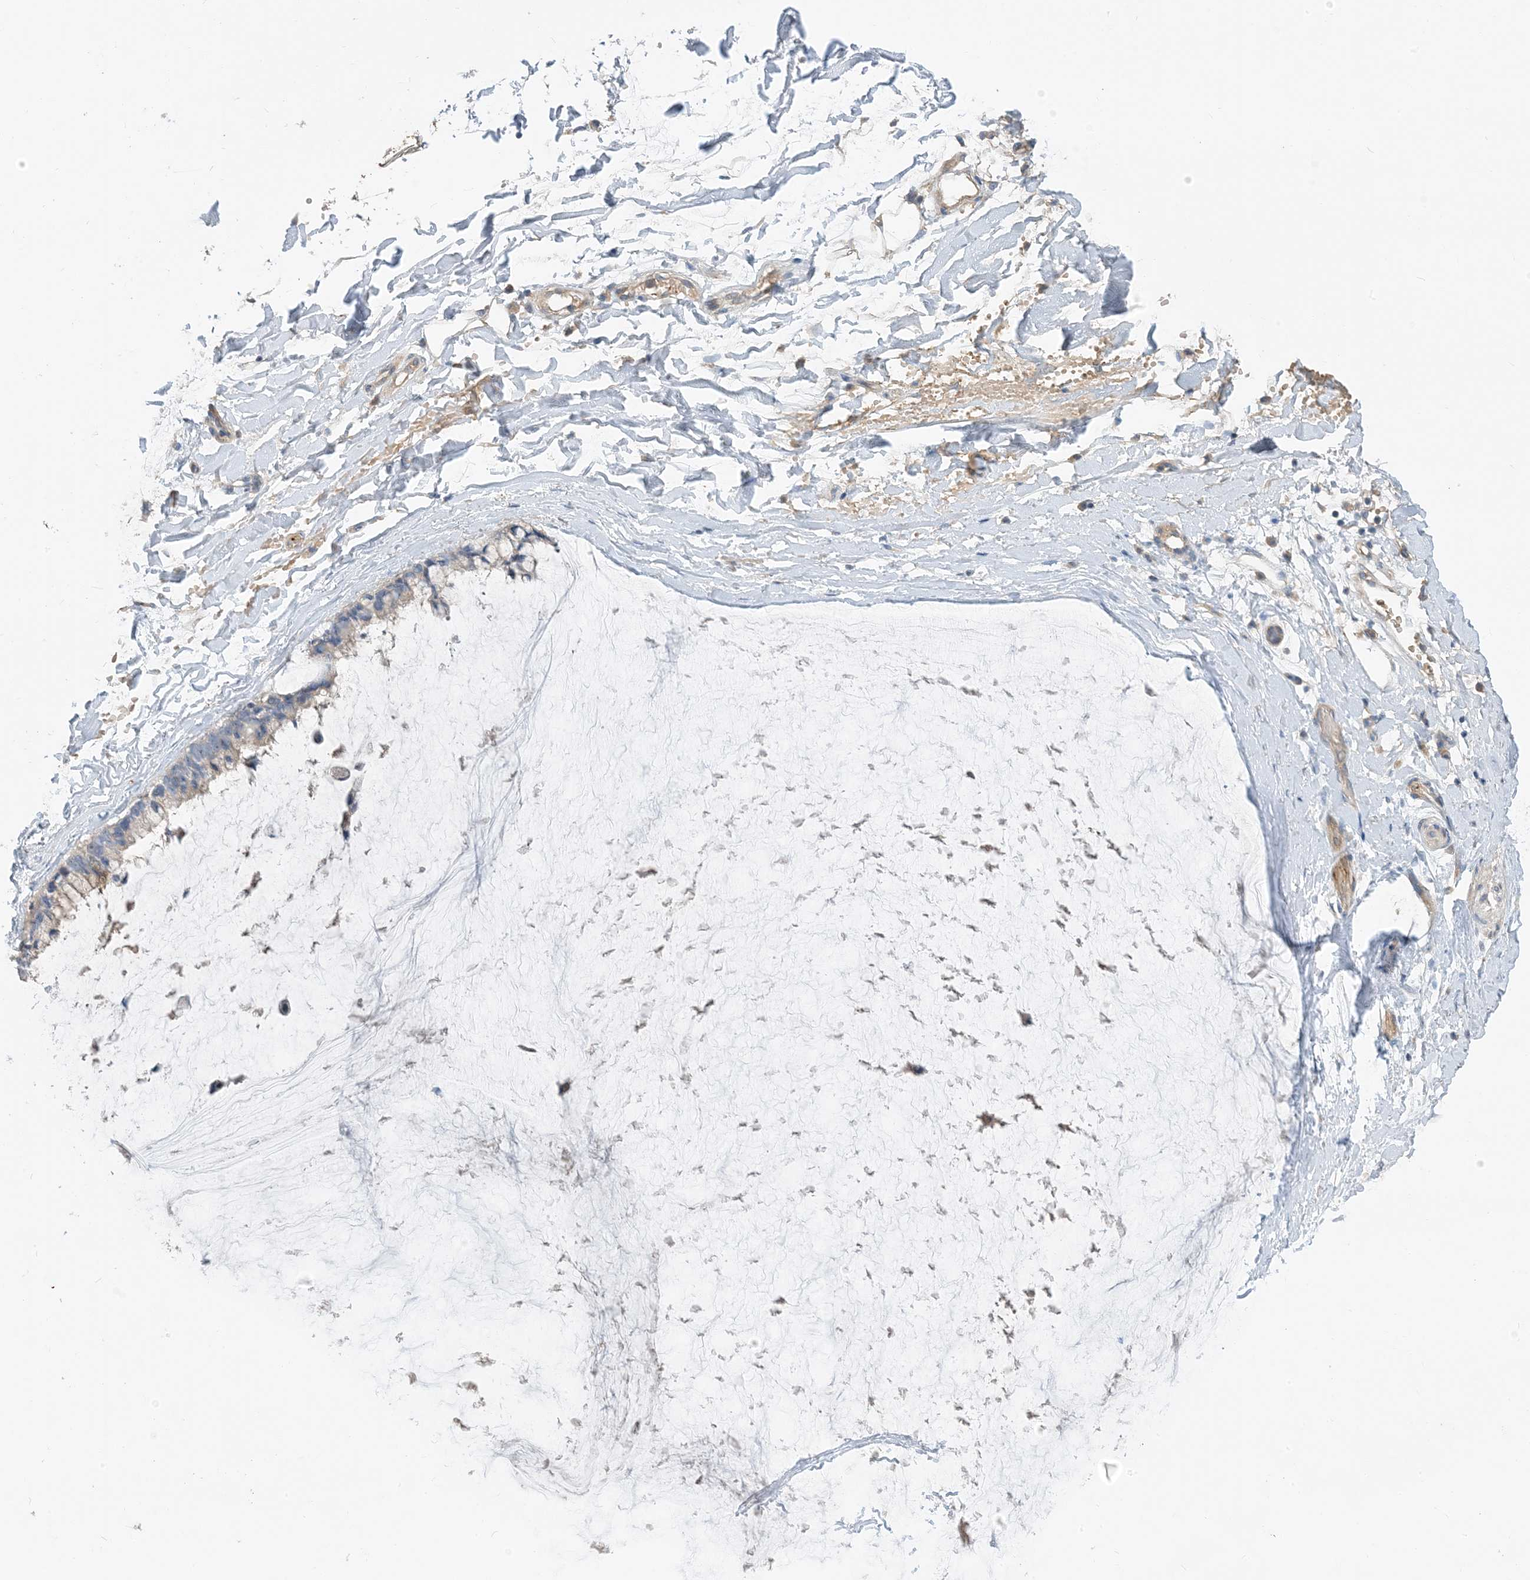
{"staining": {"intensity": "negative", "quantity": "none", "location": "none"}, "tissue": "ovarian cancer", "cell_type": "Tumor cells", "image_type": "cancer", "snomed": [{"axis": "morphology", "description": "Cystadenocarcinoma, mucinous, NOS"}, {"axis": "topography", "description": "Ovary"}], "caption": "Immunohistochemical staining of human ovarian cancer (mucinous cystadenocarcinoma) reveals no significant expression in tumor cells.", "gene": "USP53", "patient": {"sex": "female", "age": 39}}